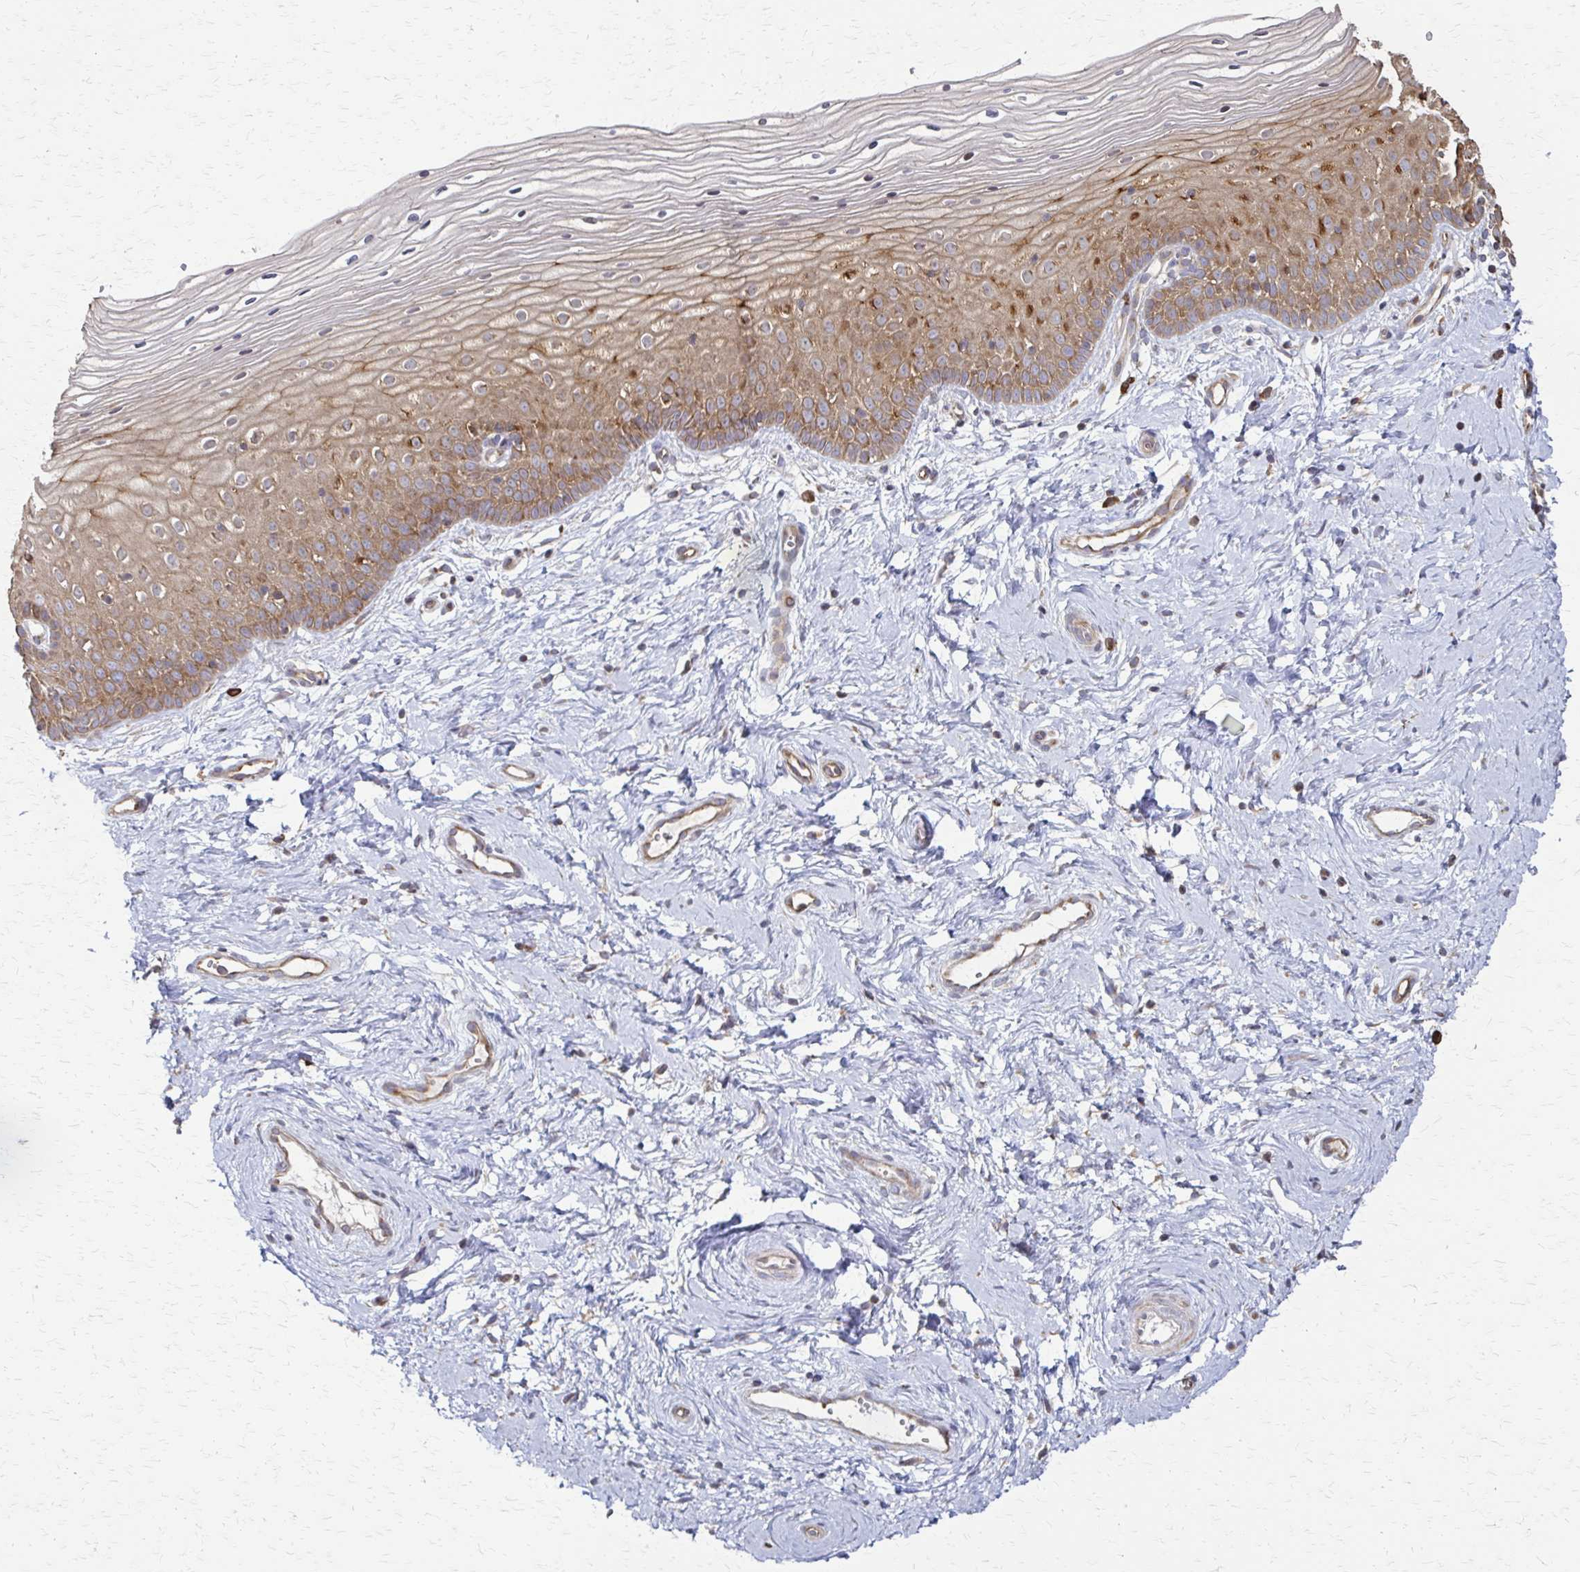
{"staining": {"intensity": "moderate", "quantity": ">75%", "location": "cytoplasmic/membranous"}, "tissue": "vagina", "cell_type": "Squamous epithelial cells", "image_type": "normal", "snomed": [{"axis": "morphology", "description": "Normal tissue, NOS"}, {"axis": "topography", "description": "Vagina"}], "caption": "Immunohistochemistry image of normal vagina: human vagina stained using immunohistochemistry shows medium levels of moderate protein expression localized specifically in the cytoplasmic/membranous of squamous epithelial cells, appearing as a cytoplasmic/membranous brown color.", "gene": "EEF2", "patient": {"sex": "female", "age": 38}}